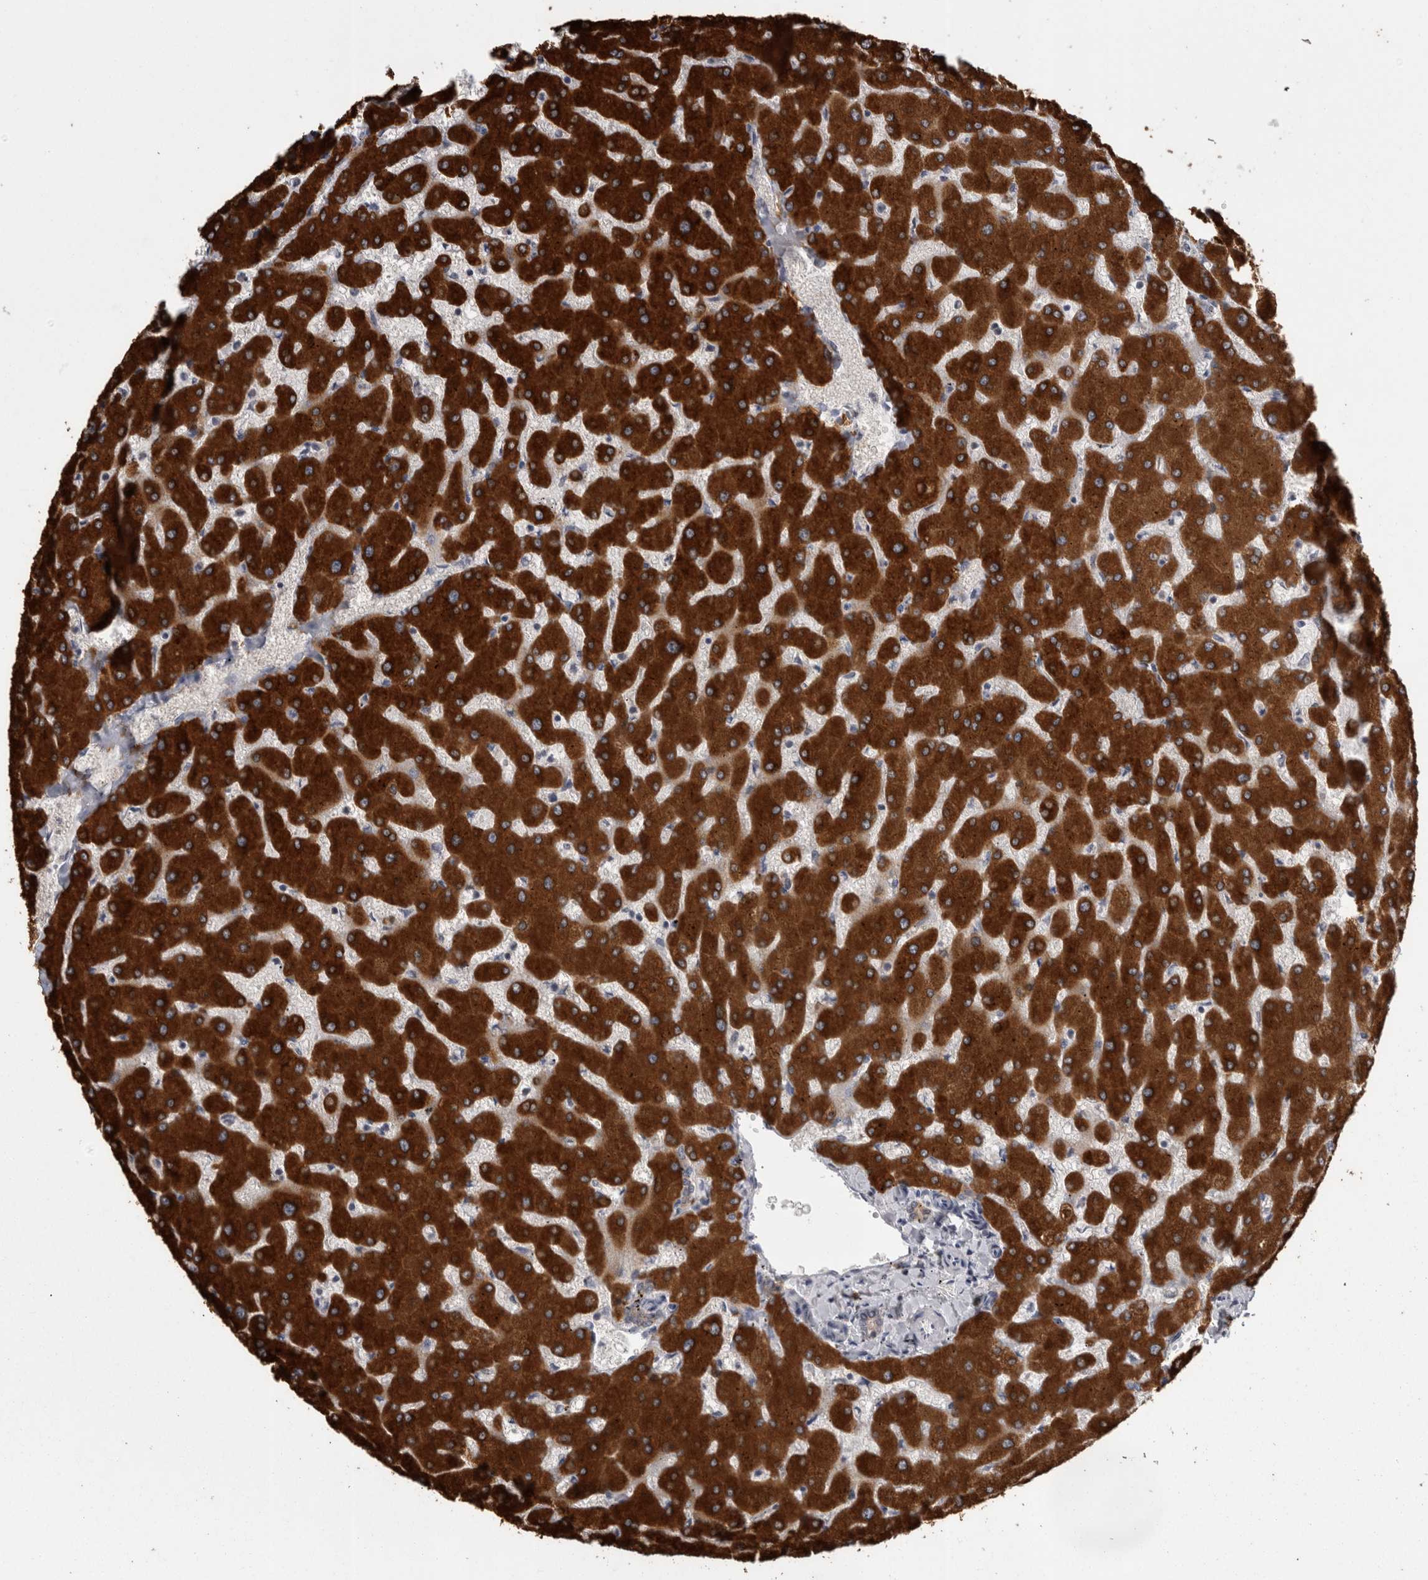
{"staining": {"intensity": "negative", "quantity": "none", "location": "none"}, "tissue": "liver", "cell_type": "Cholangiocytes", "image_type": "normal", "snomed": [{"axis": "morphology", "description": "Normal tissue, NOS"}, {"axis": "topography", "description": "Liver"}], "caption": "High power microscopy image of an IHC micrograph of unremarkable liver, revealing no significant positivity in cholangiocytes.", "gene": "PON3", "patient": {"sex": "female", "age": 63}}